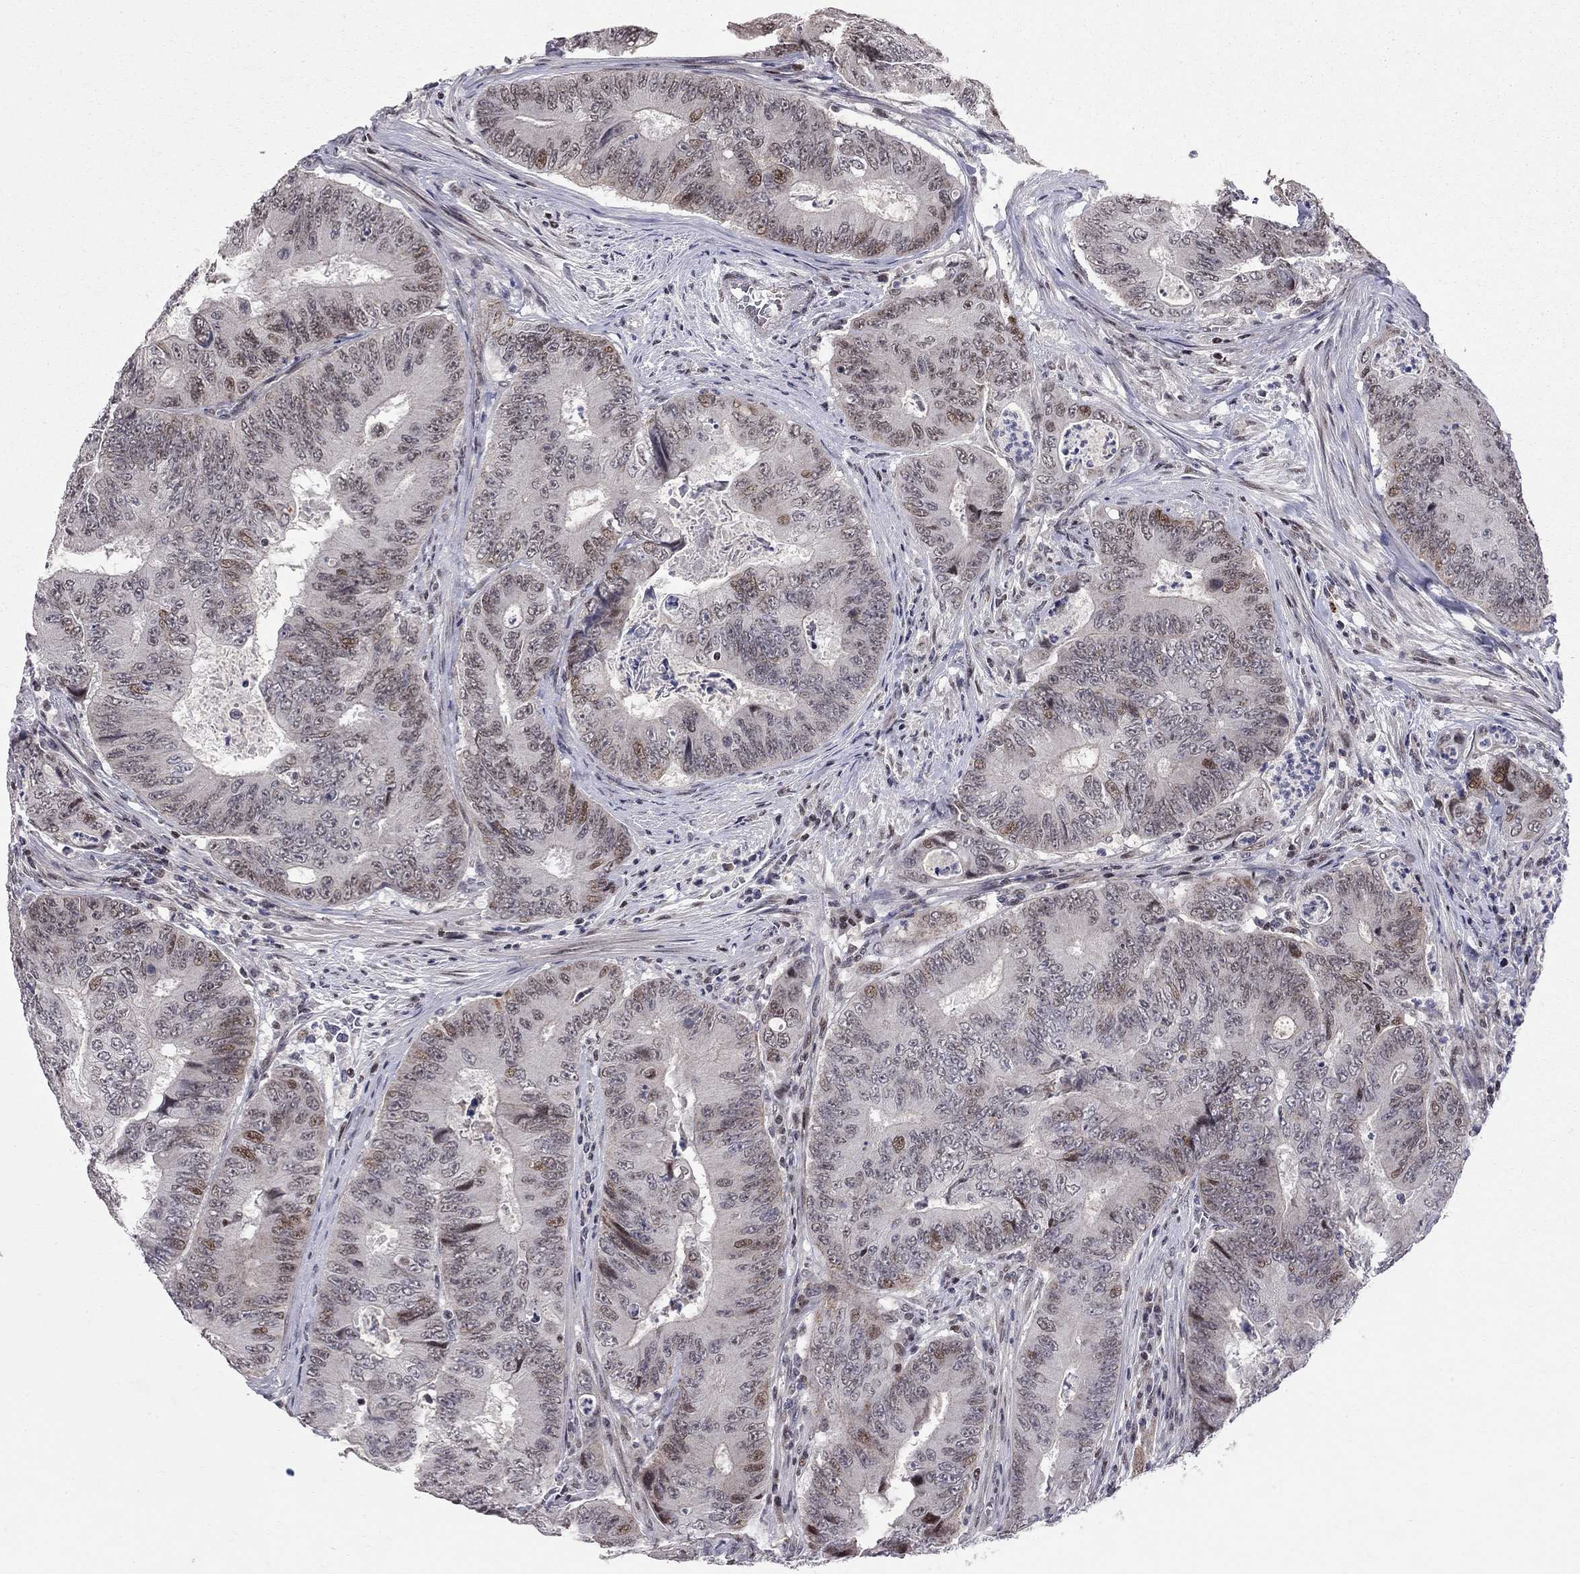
{"staining": {"intensity": "weak", "quantity": "<25%", "location": "nuclear"}, "tissue": "colorectal cancer", "cell_type": "Tumor cells", "image_type": "cancer", "snomed": [{"axis": "morphology", "description": "Adenocarcinoma, NOS"}, {"axis": "topography", "description": "Colon"}], "caption": "This is a photomicrograph of immunohistochemistry staining of colorectal cancer, which shows no staining in tumor cells.", "gene": "HDAC3", "patient": {"sex": "female", "age": 48}}